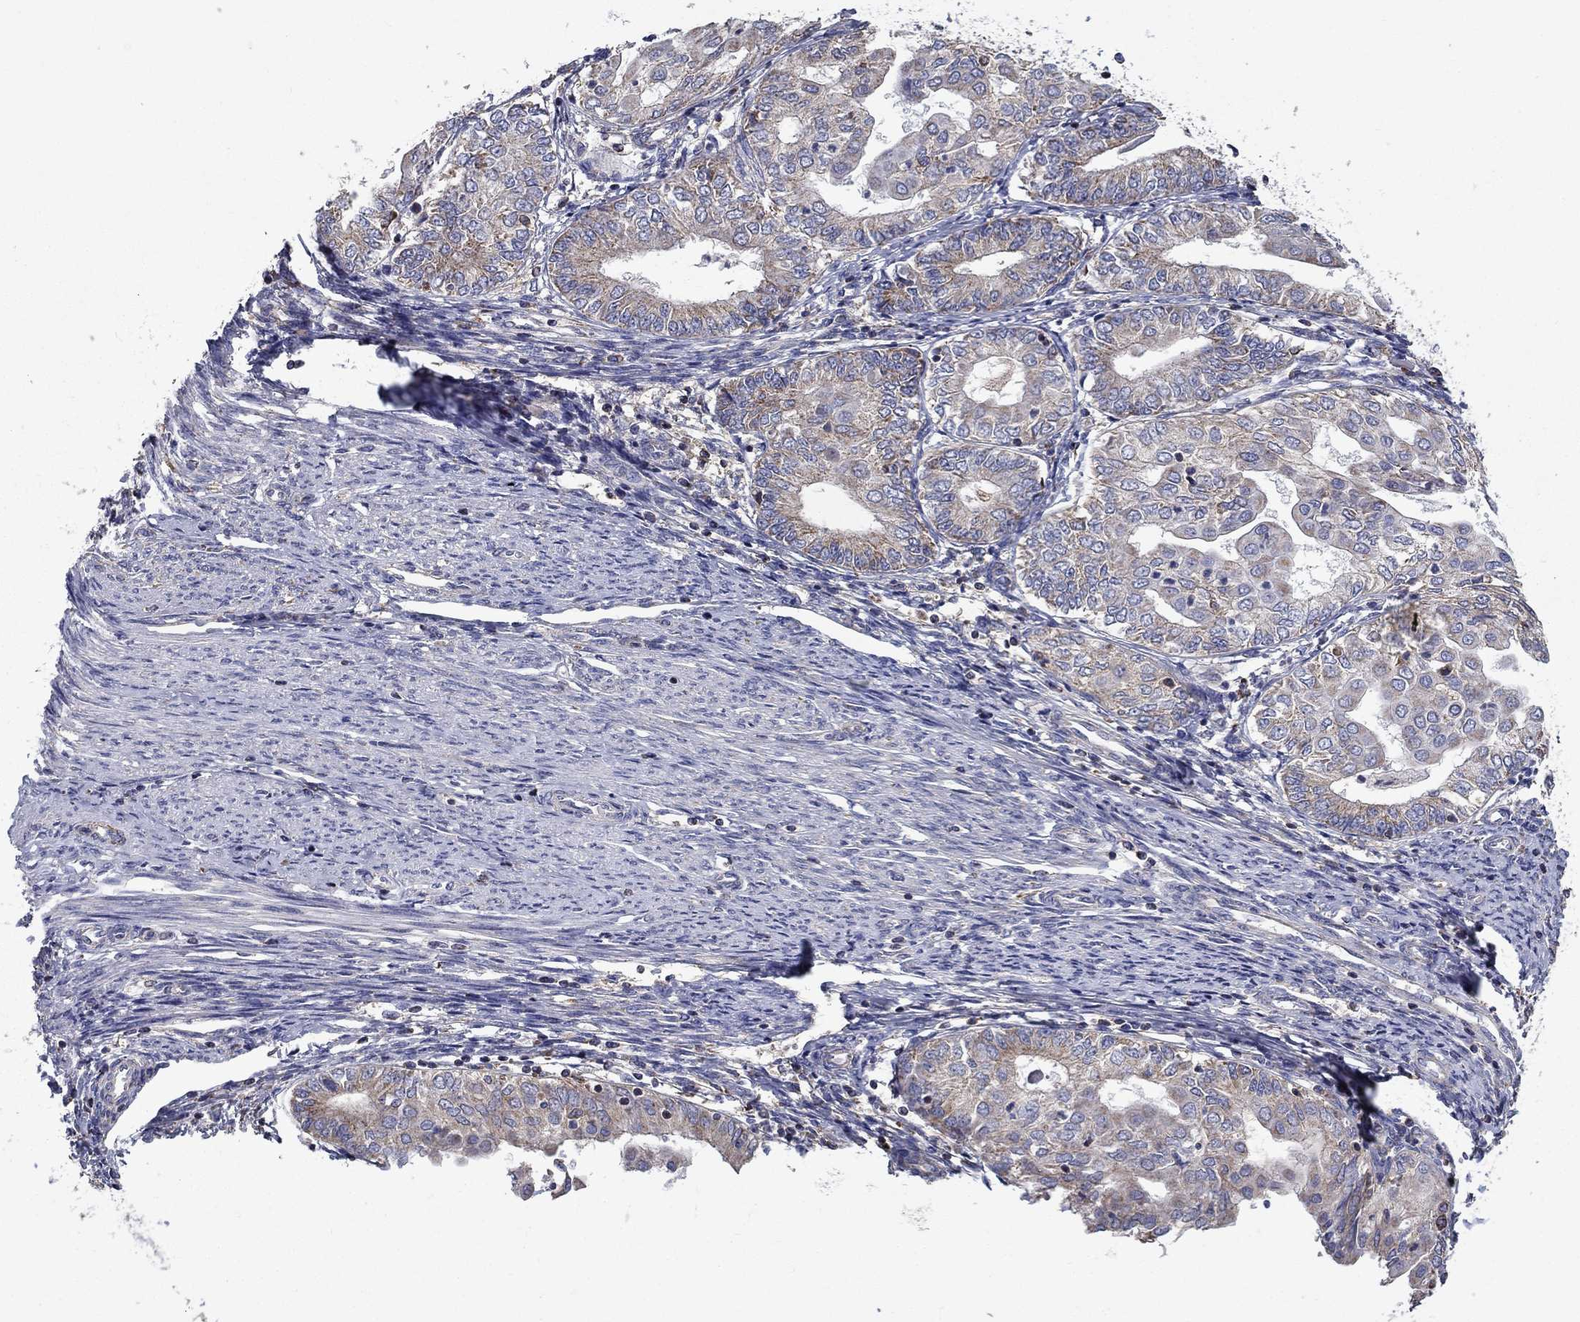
{"staining": {"intensity": "weak", "quantity": "25%-75%", "location": "cytoplasmic/membranous"}, "tissue": "endometrial cancer", "cell_type": "Tumor cells", "image_type": "cancer", "snomed": [{"axis": "morphology", "description": "Adenocarcinoma, NOS"}, {"axis": "topography", "description": "Endometrium"}], "caption": "Immunohistochemical staining of endometrial adenocarcinoma reveals low levels of weak cytoplasmic/membranous staining in approximately 25%-75% of tumor cells.", "gene": "NME5", "patient": {"sex": "female", "age": 68}}